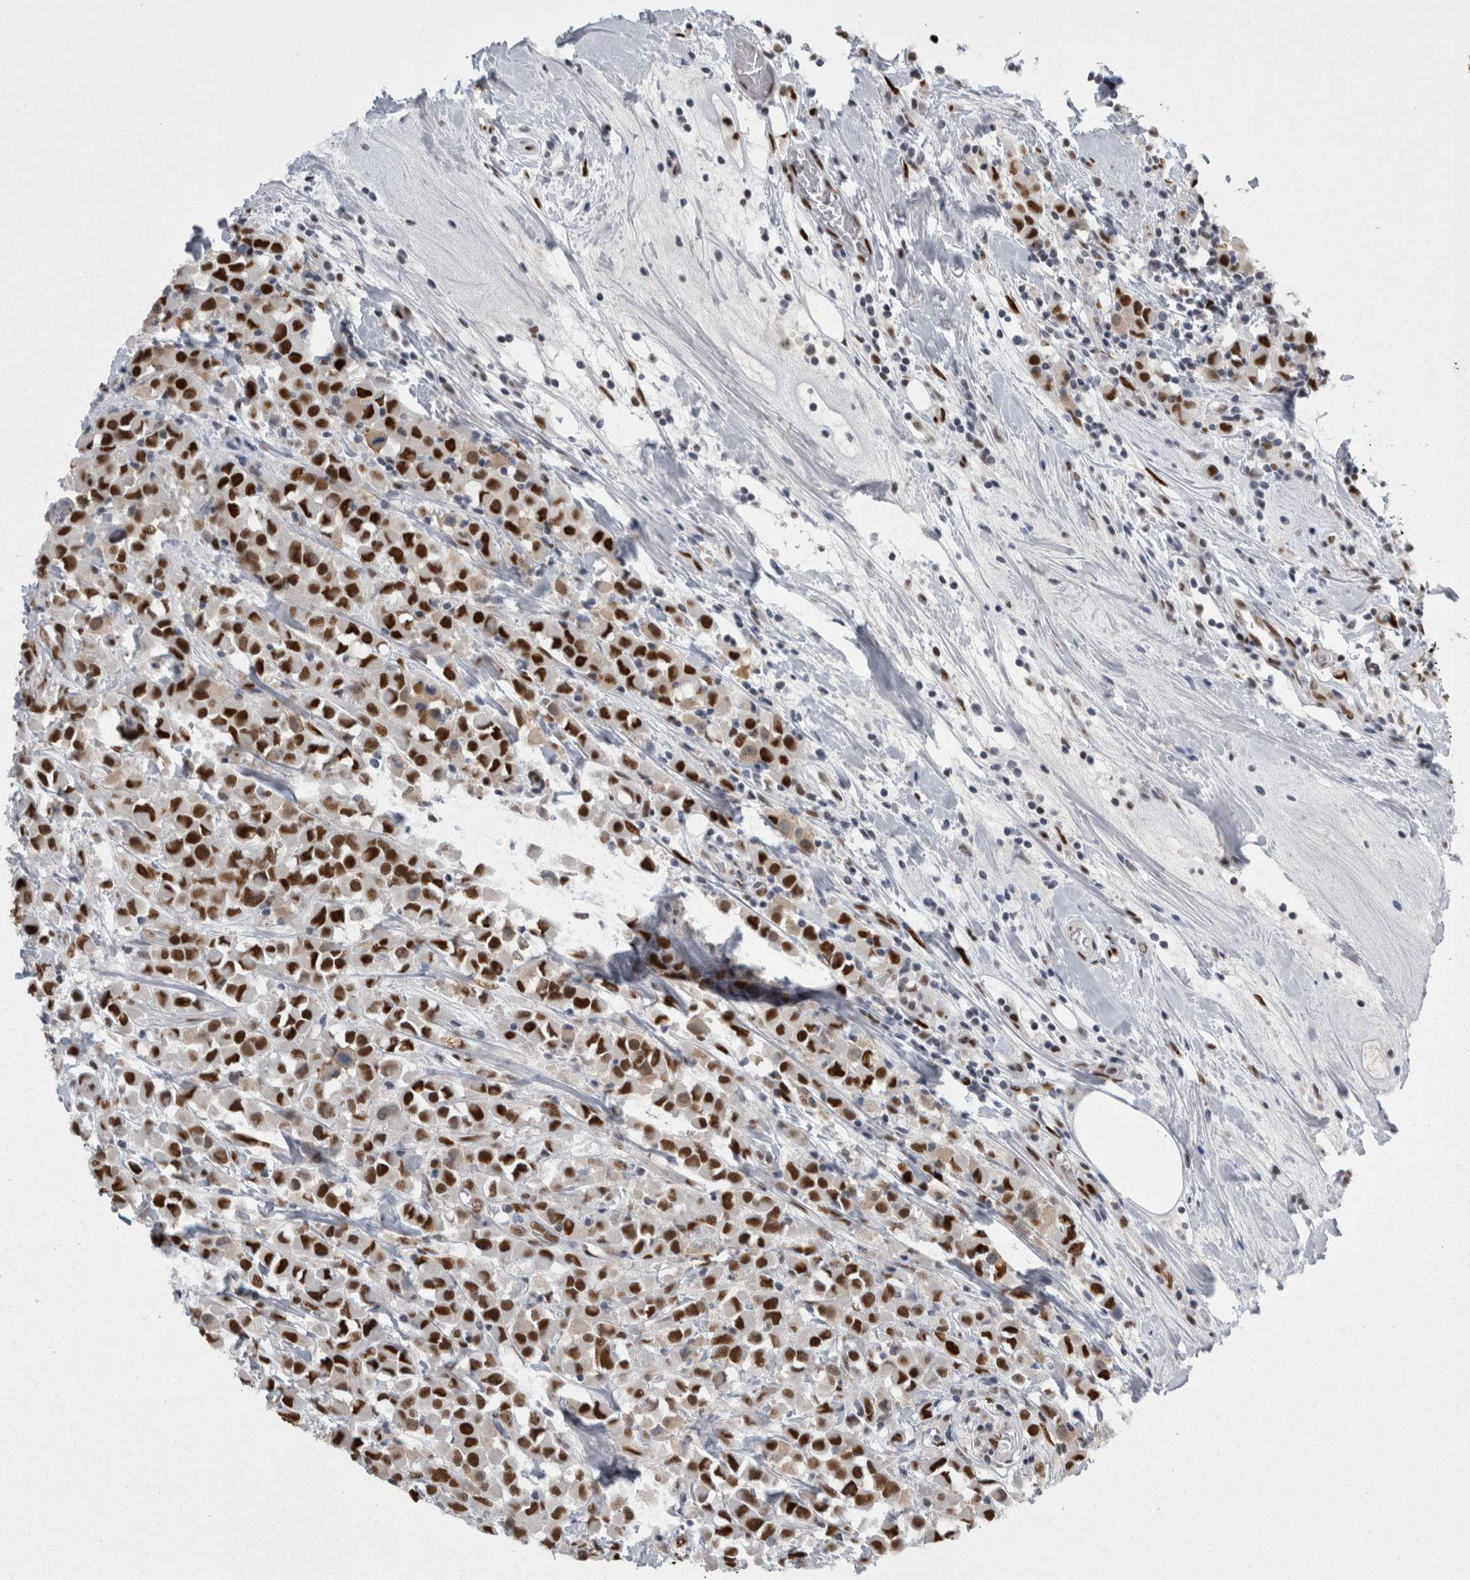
{"staining": {"intensity": "strong", "quantity": ">75%", "location": "nuclear"}, "tissue": "breast cancer", "cell_type": "Tumor cells", "image_type": "cancer", "snomed": [{"axis": "morphology", "description": "Duct carcinoma"}, {"axis": "topography", "description": "Breast"}], "caption": "This image demonstrates immunohistochemistry staining of breast cancer, with high strong nuclear staining in about >75% of tumor cells.", "gene": "C1orf54", "patient": {"sex": "female", "age": 61}}